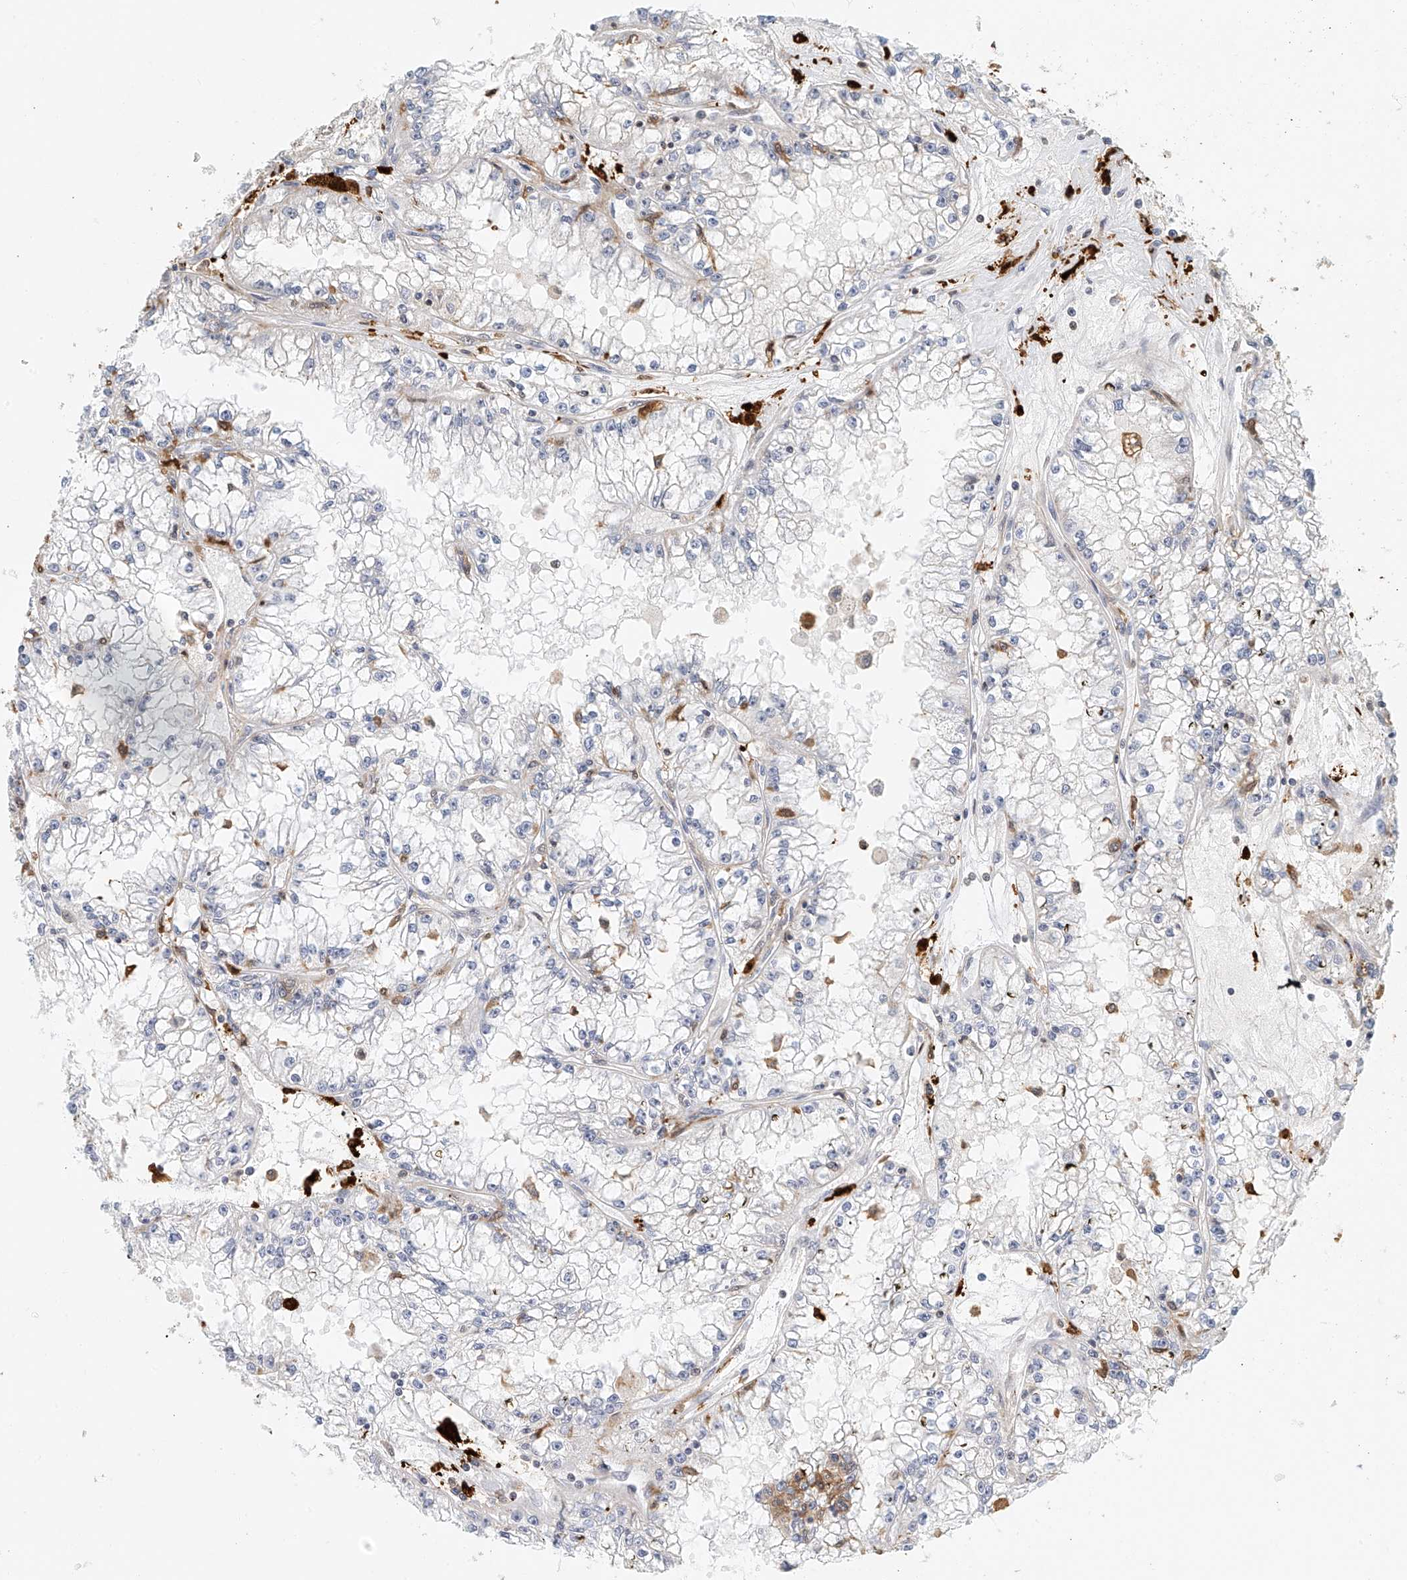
{"staining": {"intensity": "negative", "quantity": "none", "location": "none"}, "tissue": "renal cancer", "cell_type": "Tumor cells", "image_type": "cancer", "snomed": [{"axis": "morphology", "description": "Adenocarcinoma, NOS"}, {"axis": "topography", "description": "Kidney"}], "caption": "Immunohistochemistry (IHC) image of neoplastic tissue: renal adenocarcinoma stained with DAB shows no significant protein positivity in tumor cells.", "gene": "MICAL1", "patient": {"sex": "male", "age": 56}}